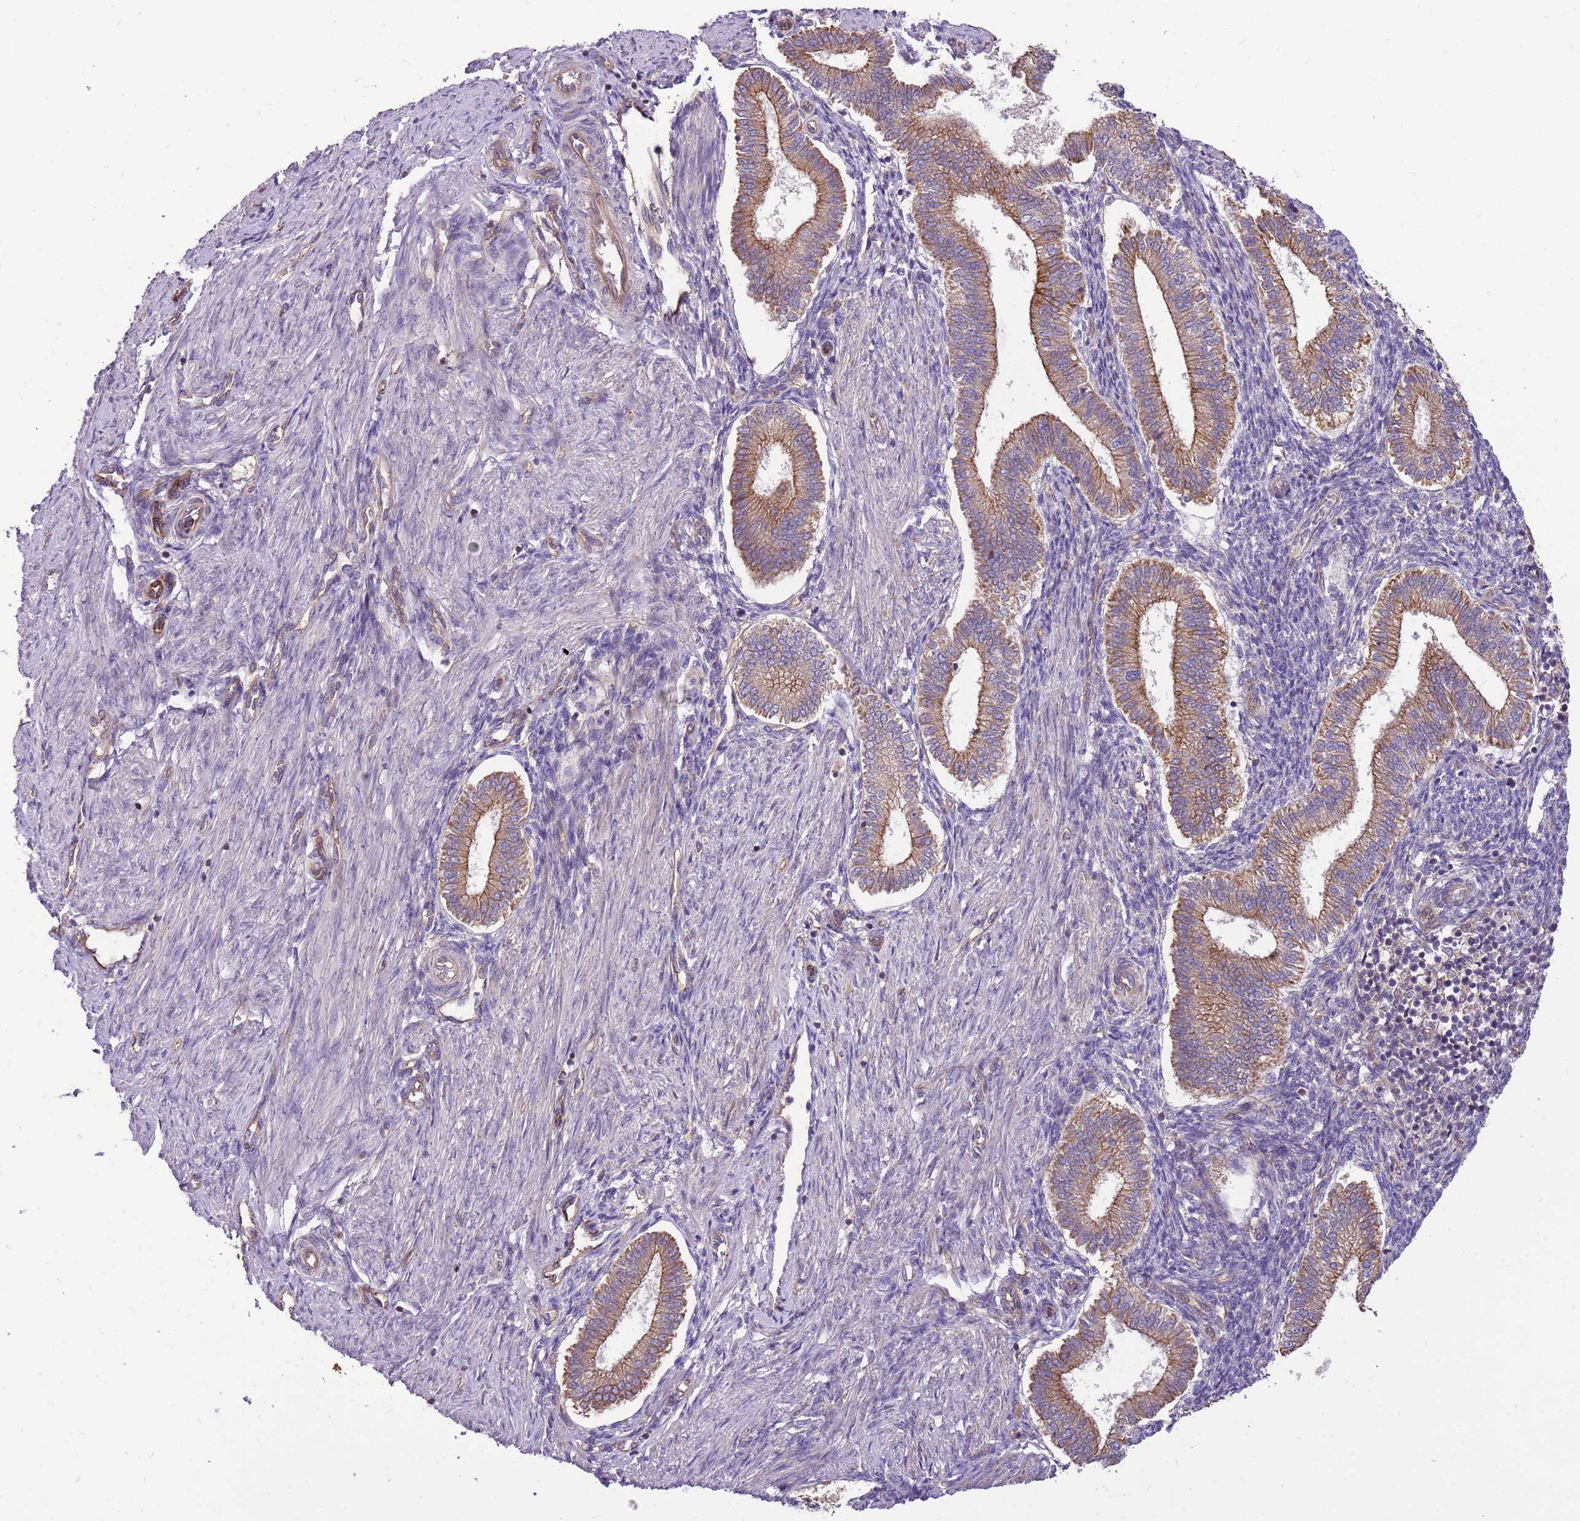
{"staining": {"intensity": "negative", "quantity": "none", "location": "none"}, "tissue": "endometrium", "cell_type": "Cells in endometrial stroma", "image_type": "normal", "snomed": [{"axis": "morphology", "description": "Normal tissue, NOS"}, {"axis": "topography", "description": "Endometrium"}], "caption": "Immunohistochemical staining of unremarkable human endometrium displays no significant positivity in cells in endometrial stroma.", "gene": "WASHC4", "patient": {"sex": "female", "age": 25}}